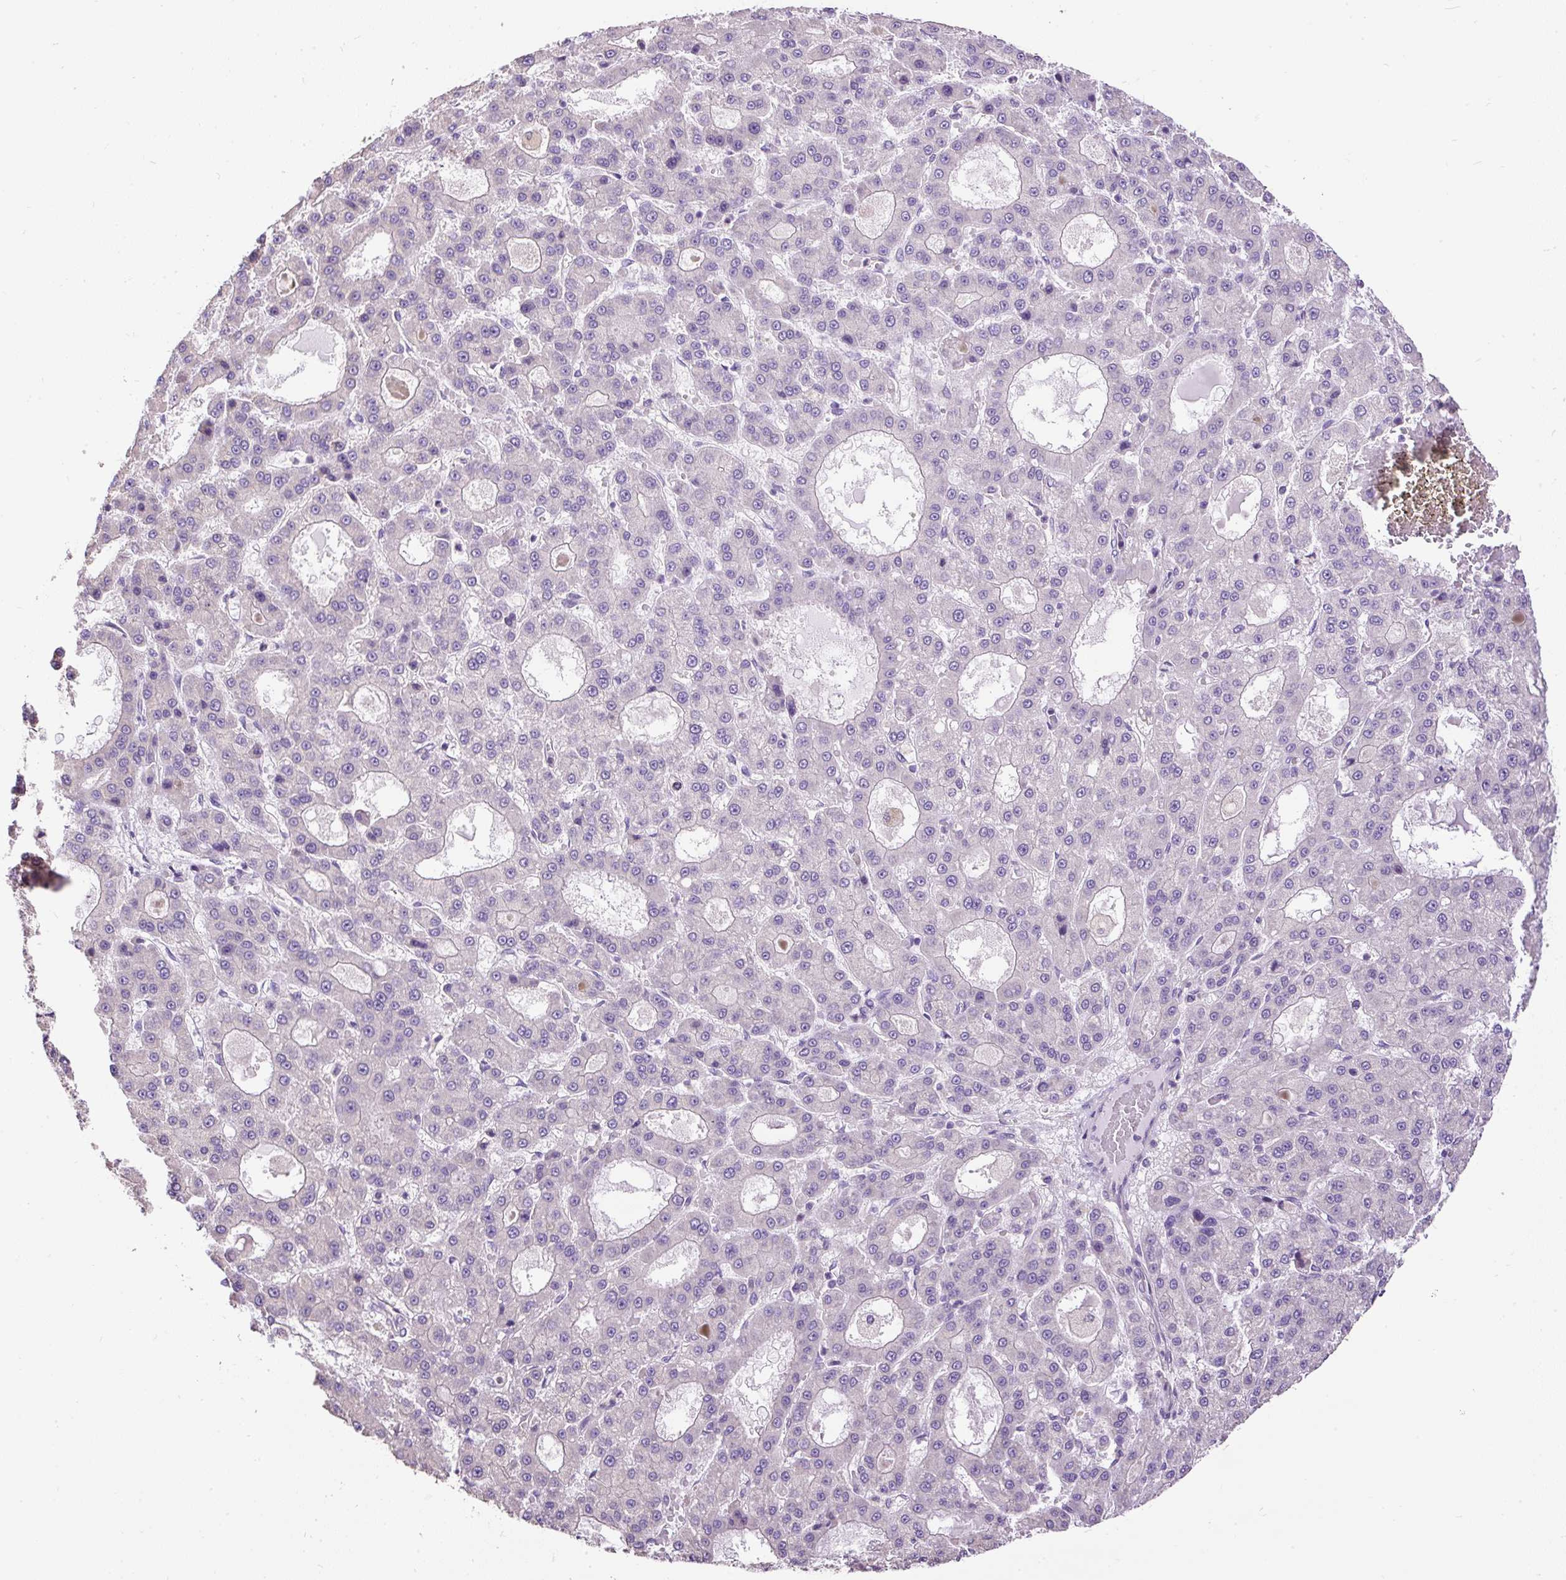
{"staining": {"intensity": "negative", "quantity": "none", "location": "none"}, "tissue": "liver cancer", "cell_type": "Tumor cells", "image_type": "cancer", "snomed": [{"axis": "morphology", "description": "Carcinoma, Hepatocellular, NOS"}, {"axis": "topography", "description": "Liver"}], "caption": "Immunohistochemistry (IHC) micrograph of neoplastic tissue: human liver hepatocellular carcinoma stained with DAB (3,3'-diaminobenzidine) demonstrates no significant protein staining in tumor cells.", "gene": "PDIA2", "patient": {"sex": "male", "age": 70}}